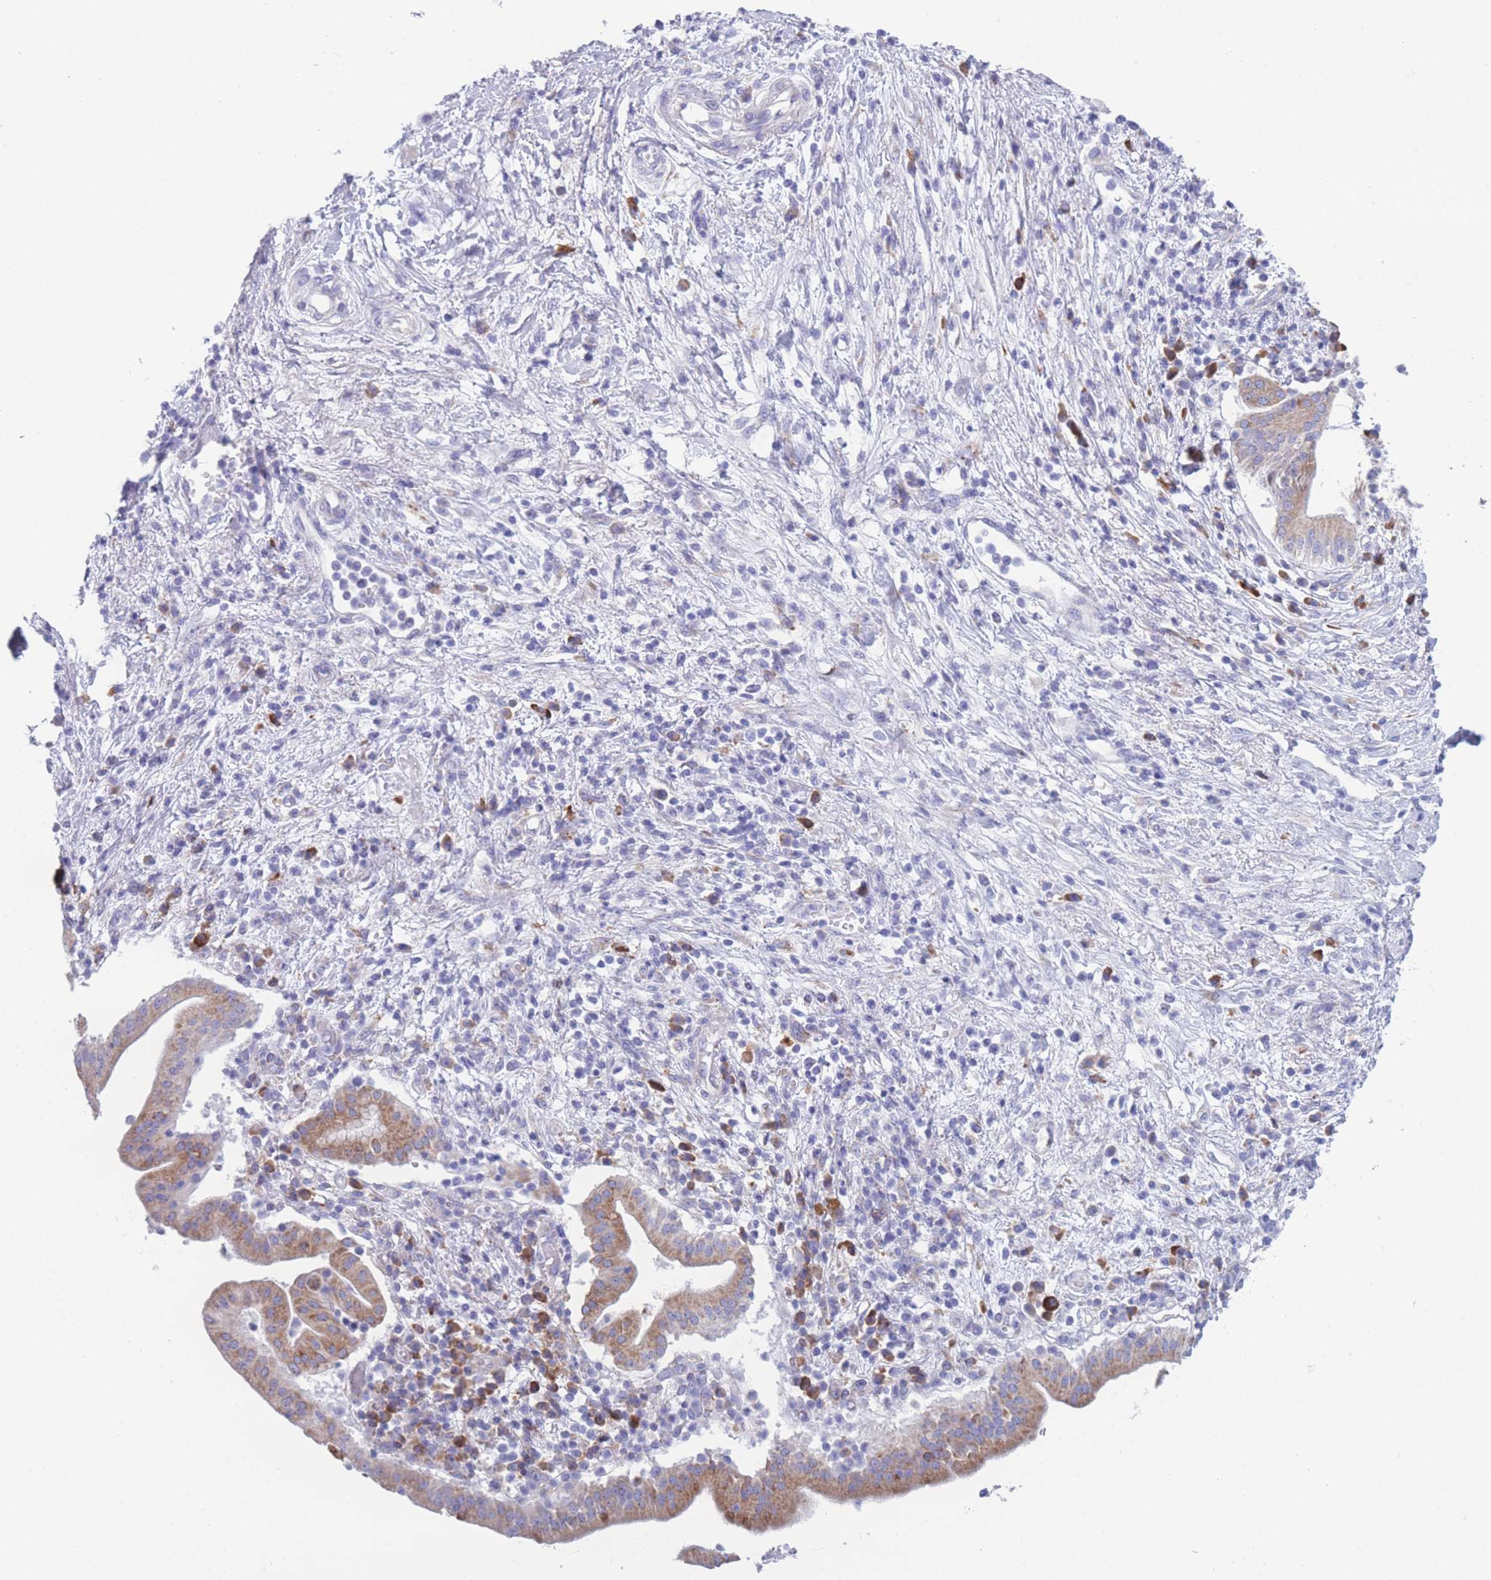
{"staining": {"intensity": "moderate", "quantity": ">75%", "location": "cytoplasmic/membranous"}, "tissue": "pancreatic cancer", "cell_type": "Tumor cells", "image_type": "cancer", "snomed": [{"axis": "morphology", "description": "Adenocarcinoma, NOS"}, {"axis": "topography", "description": "Pancreas"}], "caption": "Tumor cells exhibit medium levels of moderate cytoplasmic/membranous staining in approximately >75% of cells in adenocarcinoma (pancreatic). (IHC, brightfield microscopy, high magnification).", "gene": "XKR8", "patient": {"sex": "male", "age": 68}}